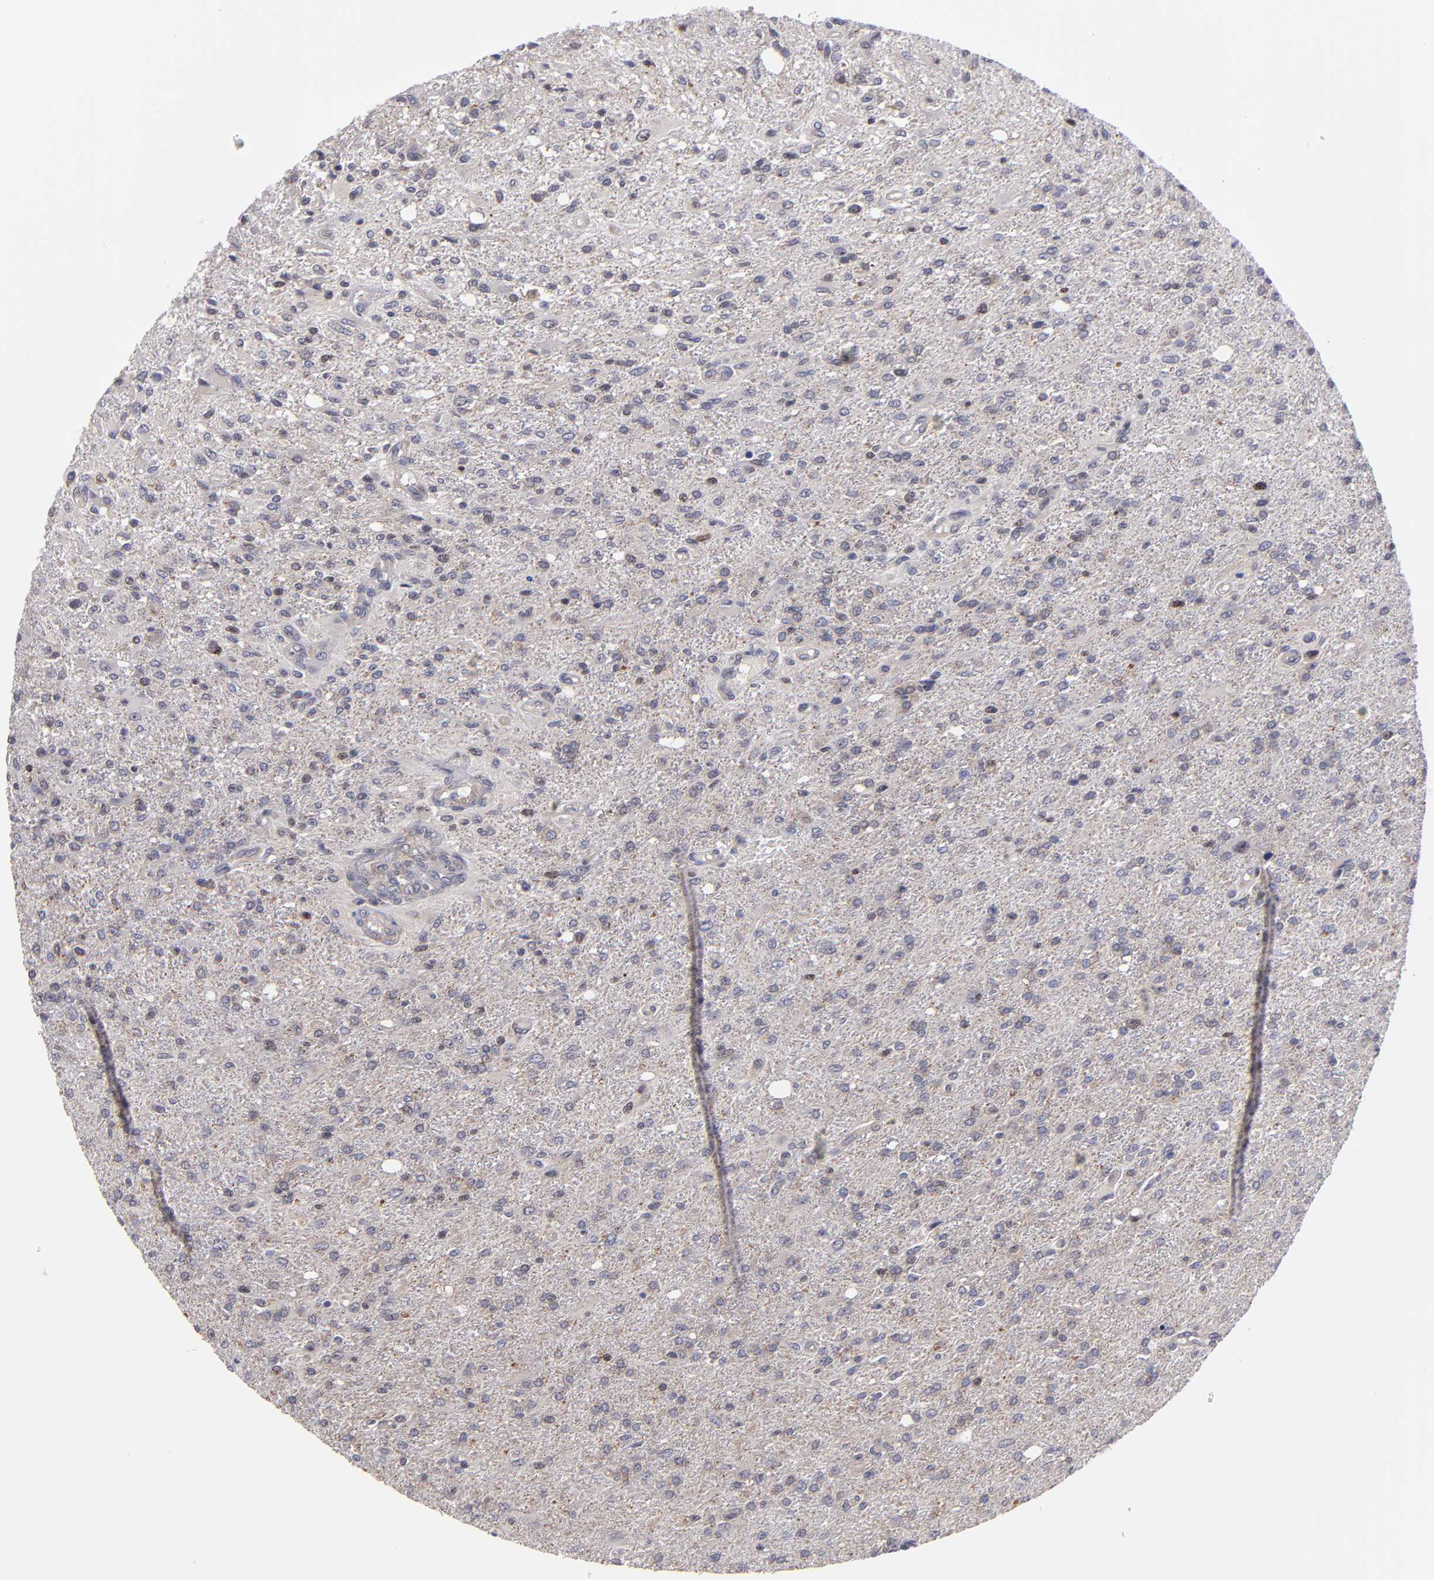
{"staining": {"intensity": "weak", "quantity": "<25%", "location": "cytoplasmic/membranous"}, "tissue": "glioma", "cell_type": "Tumor cells", "image_type": "cancer", "snomed": [{"axis": "morphology", "description": "Glioma, malignant, High grade"}, {"axis": "topography", "description": "Cerebral cortex"}], "caption": "Immunohistochemistry histopathology image of human malignant high-grade glioma stained for a protein (brown), which reveals no expression in tumor cells. (Brightfield microscopy of DAB (3,3'-diaminobenzidine) immunohistochemistry (IHC) at high magnification).", "gene": "EIF3L", "patient": {"sex": "male", "age": 76}}